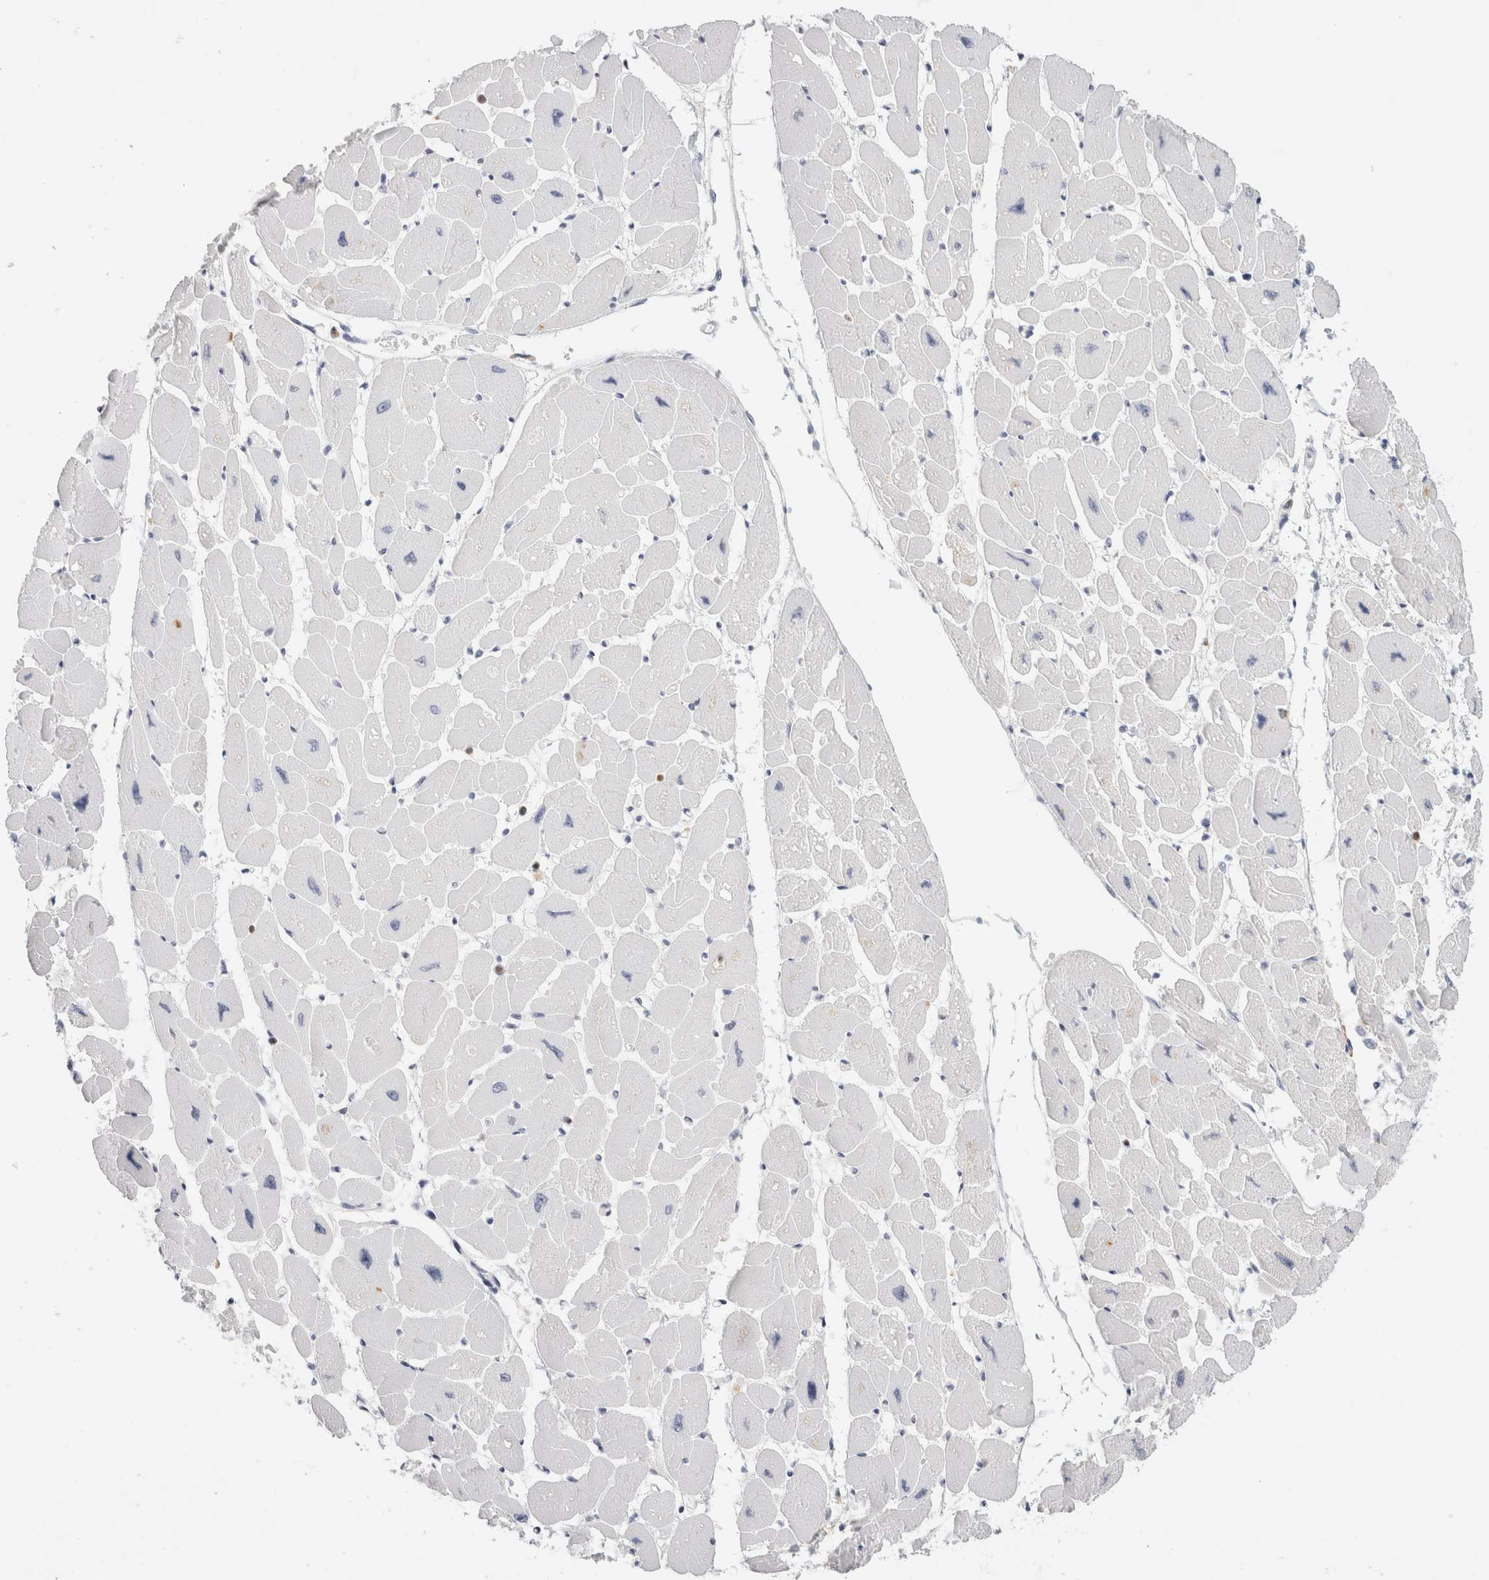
{"staining": {"intensity": "negative", "quantity": "none", "location": "none"}, "tissue": "heart muscle", "cell_type": "Cardiomyocytes", "image_type": "normal", "snomed": [{"axis": "morphology", "description": "Normal tissue, NOS"}, {"axis": "topography", "description": "Heart"}], "caption": "Immunohistochemistry photomicrograph of unremarkable heart muscle stained for a protein (brown), which displays no staining in cardiomyocytes.", "gene": "FGL2", "patient": {"sex": "female", "age": 54}}